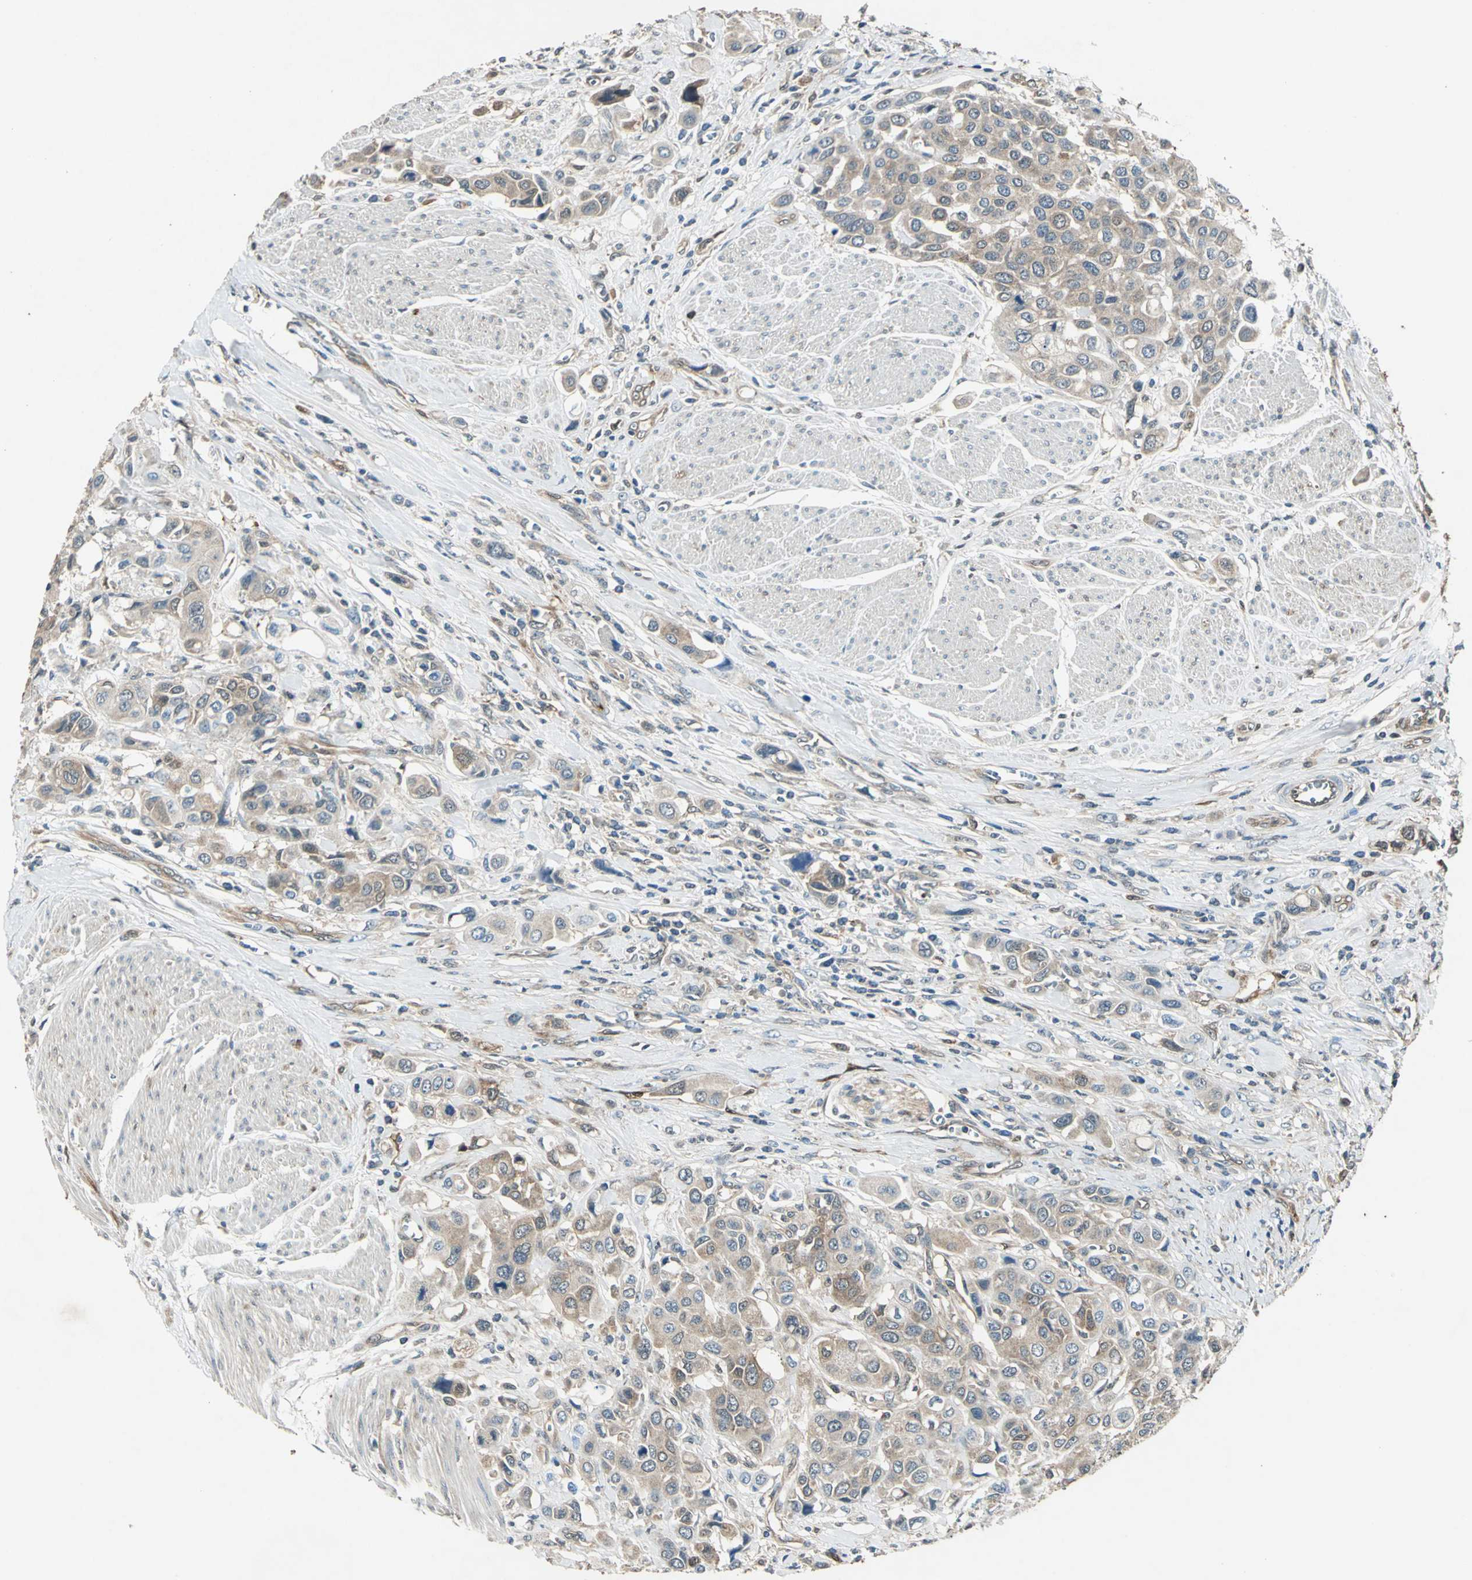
{"staining": {"intensity": "weak", "quantity": ">75%", "location": "cytoplasmic/membranous"}, "tissue": "urothelial cancer", "cell_type": "Tumor cells", "image_type": "cancer", "snomed": [{"axis": "morphology", "description": "Urothelial carcinoma, High grade"}, {"axis": "topography", "description": "Urinary bladder"}], "caption": "High-grade urothelial carcinoma stained for a protein demonstrates weak cytoplasmic/membranous positivity in tumor cells.", "gene": "RRM2B", "patient": {"sex": "male", "age": 50}}